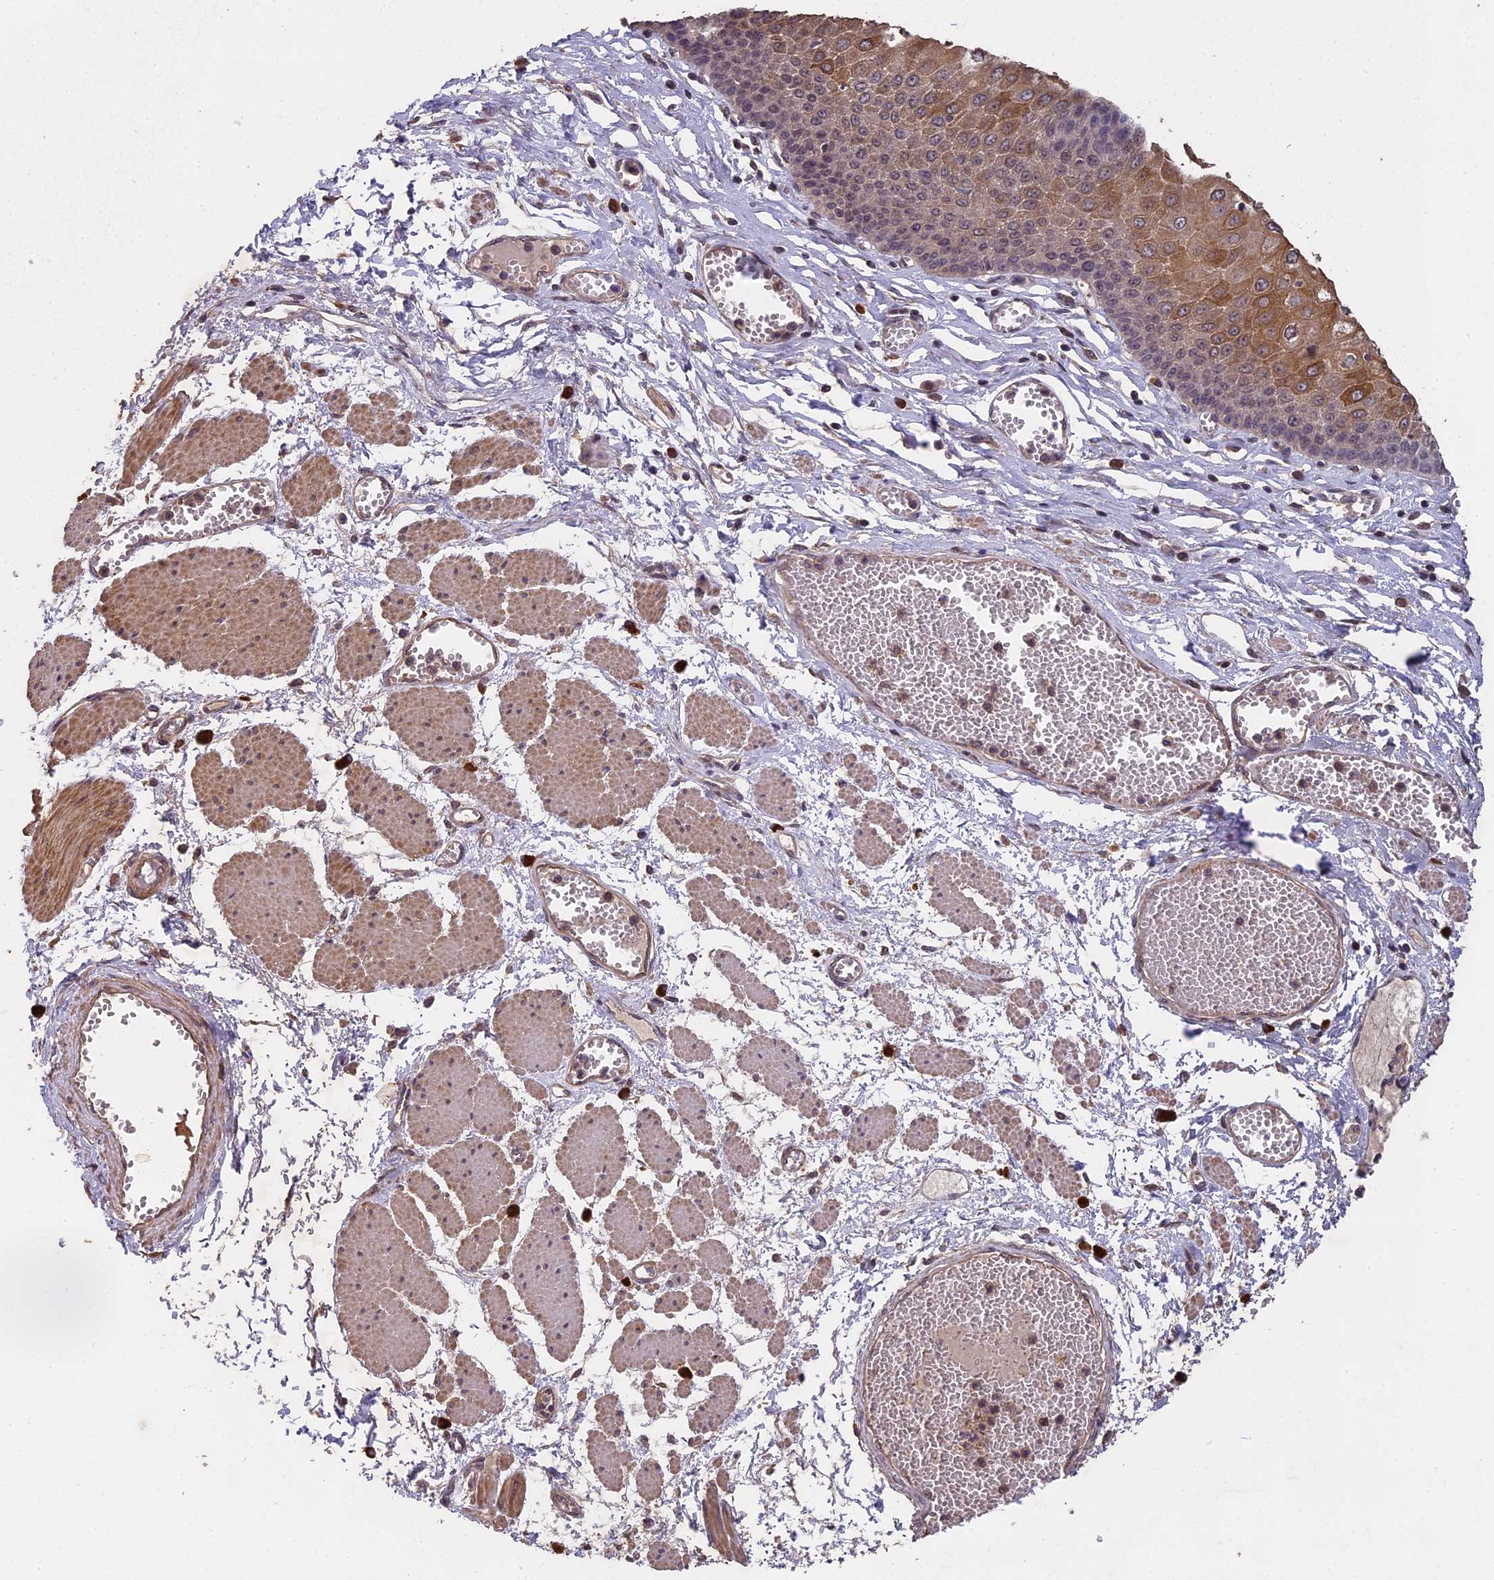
{"staining": {"intensity": "moderate", "quantity": "<25%", "location": "cytoplasmic/membranous,nuclear"}, "tissue": "esophagus", "cell_type": "Squamous epithelial cells", "image_type": "normal", "snomed": [{"axis": "morphology", "description": "Normal tissue, NOS"}, {"axis": "topography", "description": "Esophagus"}], "caption": "High-power microscopy captured an immunohistochemistry (IHC) photomicrograph of benign esophagus, revealing moderate cytoplasmic/membranous,nuclear positivity in about <25% of squamous epithelial cells. The protein is stained brown, and the nuclei are stained in blue (DAB (3,3'-diaminobenzidine) IHC with brightfield microscopy, high magnification).", "gene": "CHD9", "patient": {"sex": "male", "age": 60}}